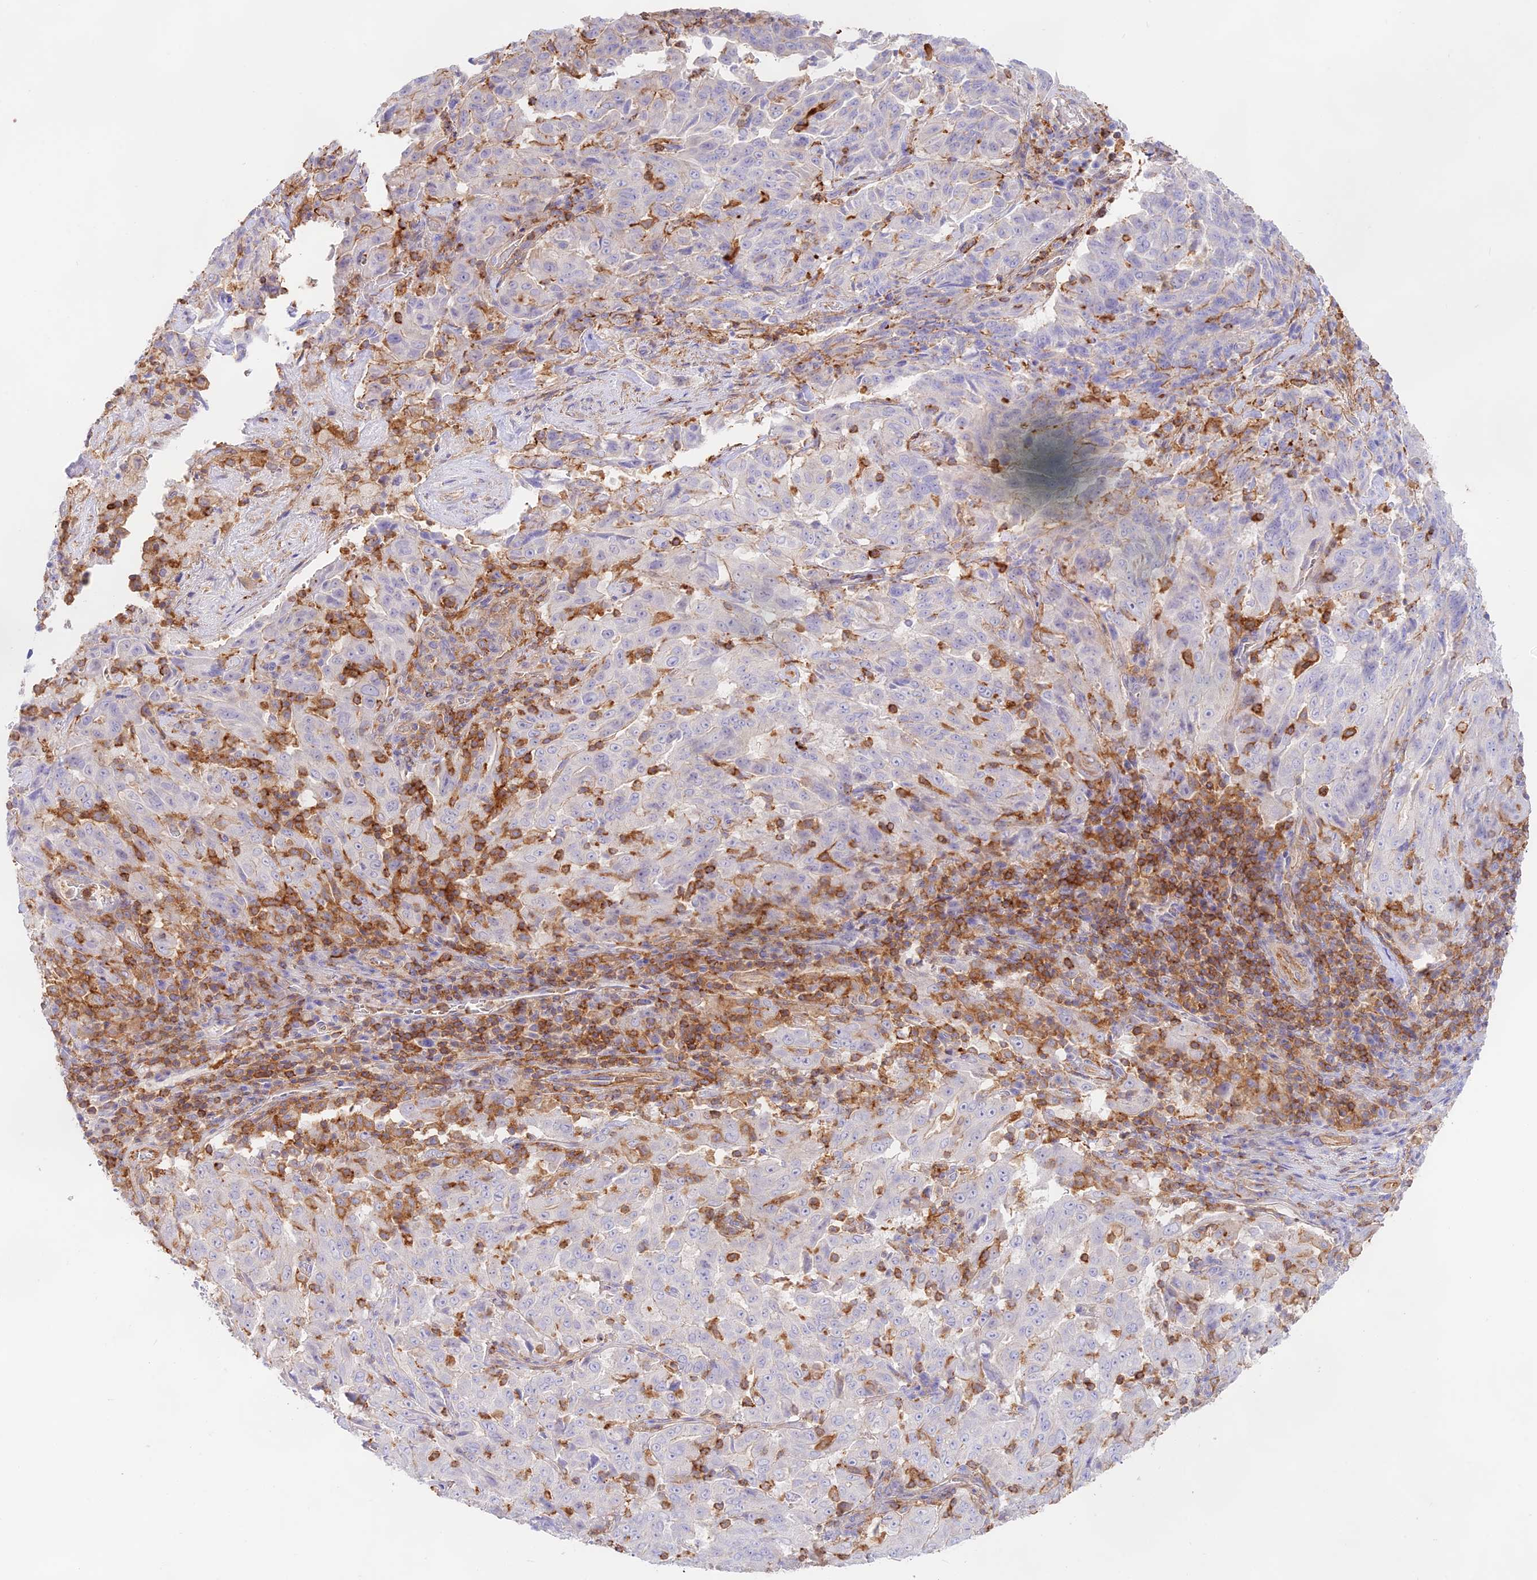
{"staining": {"intensity": "negative", "quantity": "none", "location": "none"}, "tissue": "pancreatic cancer", "cell_type": "Tumor cells", "image_type": "cancer", "snomed": [{"axis": "morphology", "description": "Adenocarcinoma, NOS"}, {"axis": "topography", "description": "Pancreas"}], "caption": "There is no significant expression in tumor cells of pancreatic cancer (adenocarcinoma).", "gene": "DENND1C", "patient": {"sex": "male", "age": 63}}